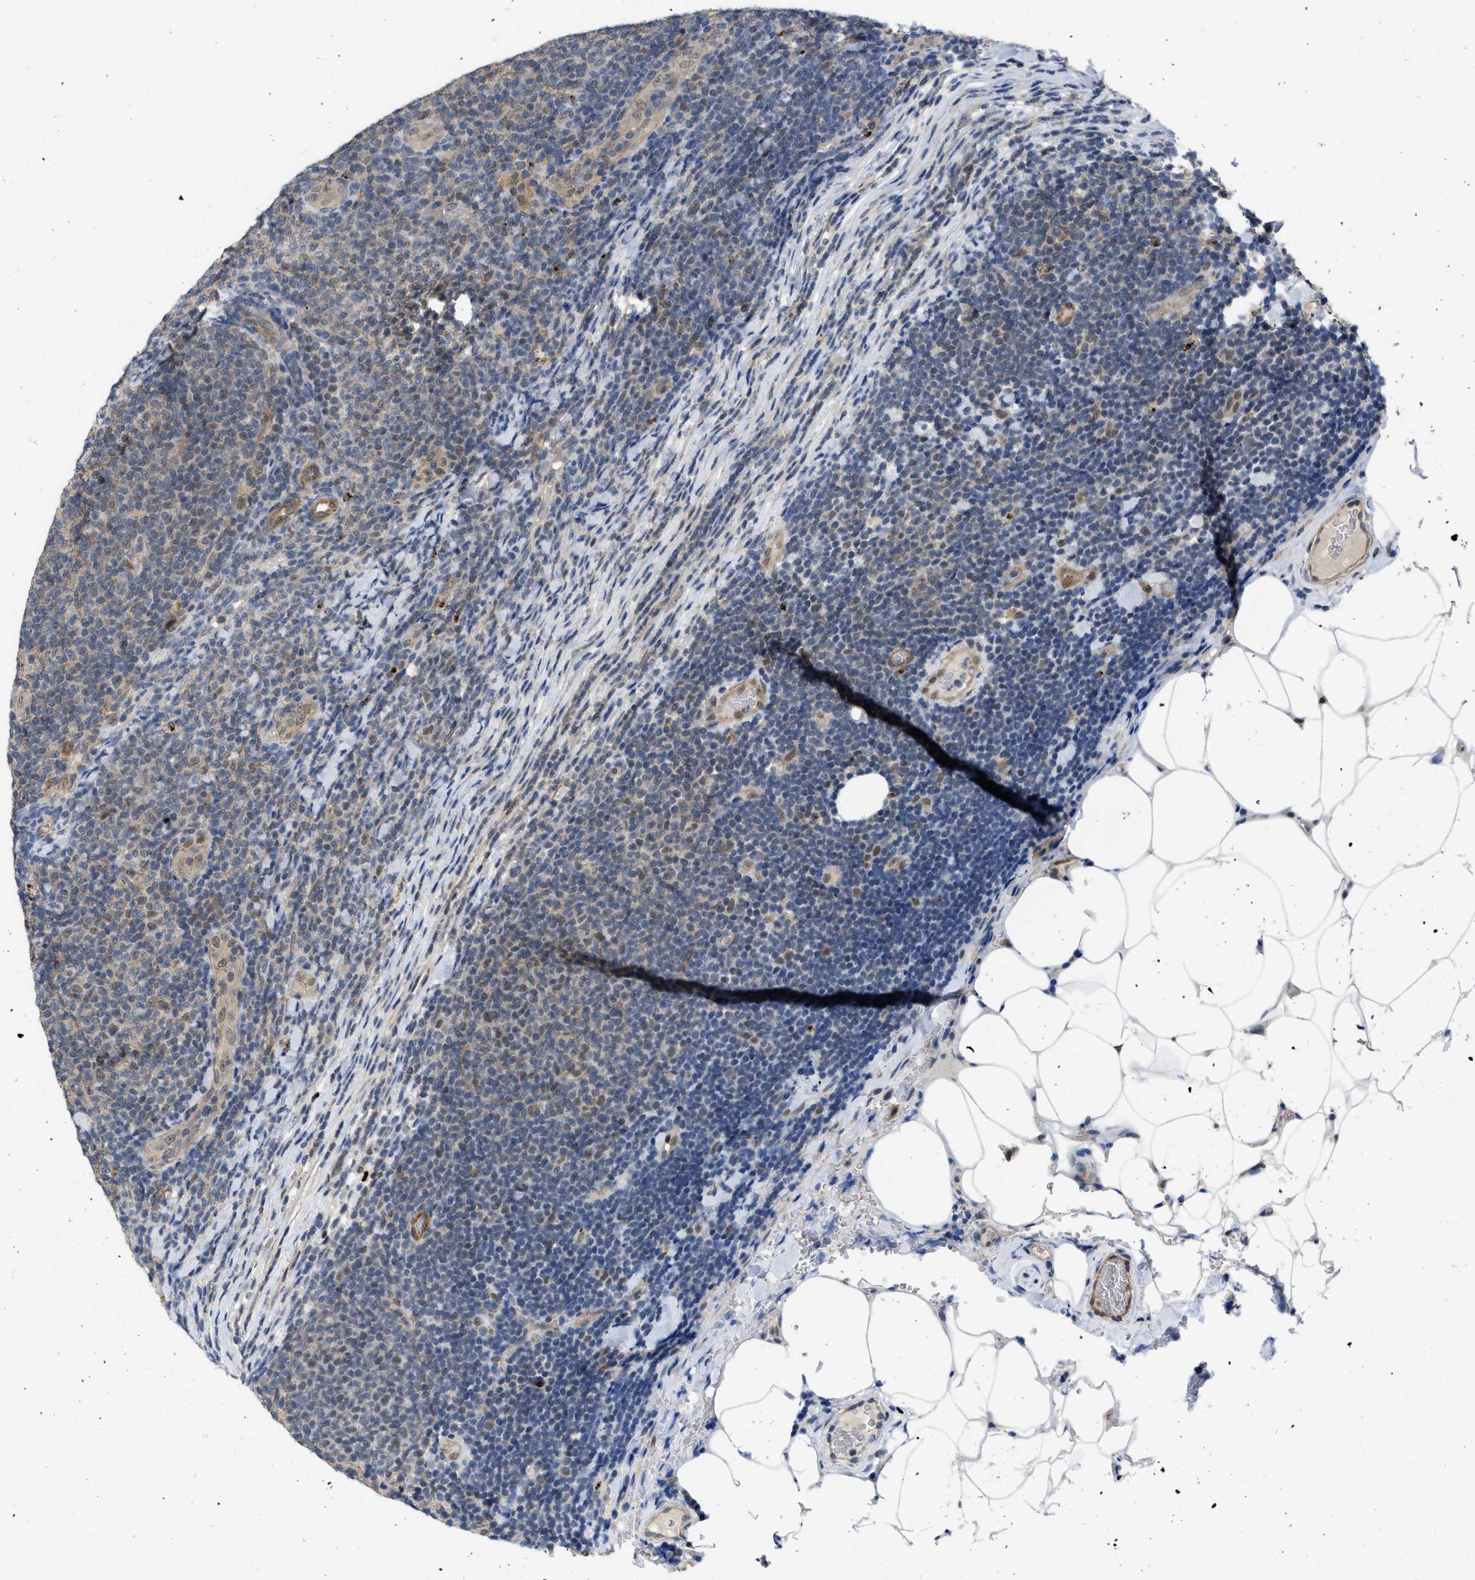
{"staining": {"intensity": "negative", "quantity": "none", "location": "none"}, "tissue": "lymphoma", "cell_type": "Tumor cells", "image_type": "cancer", "snomed": [{"axis": "morphology", "description": "Malignant lymphoma, non-Hodgkin's type, Low grade"}, {"axis": "topography", "description": "Lymph node"}], "caption": "Immunohistochemistry image of neoplastic tissue: malignant lymphoma, non-Hodgkin's type (low-grade) stained with DAB (3,3'-diaminobenzidine) displays no significant protein positivity in tumor cells.", "gene": "NAPEPLD", "patient": {"sex": "male", "age": 66}}